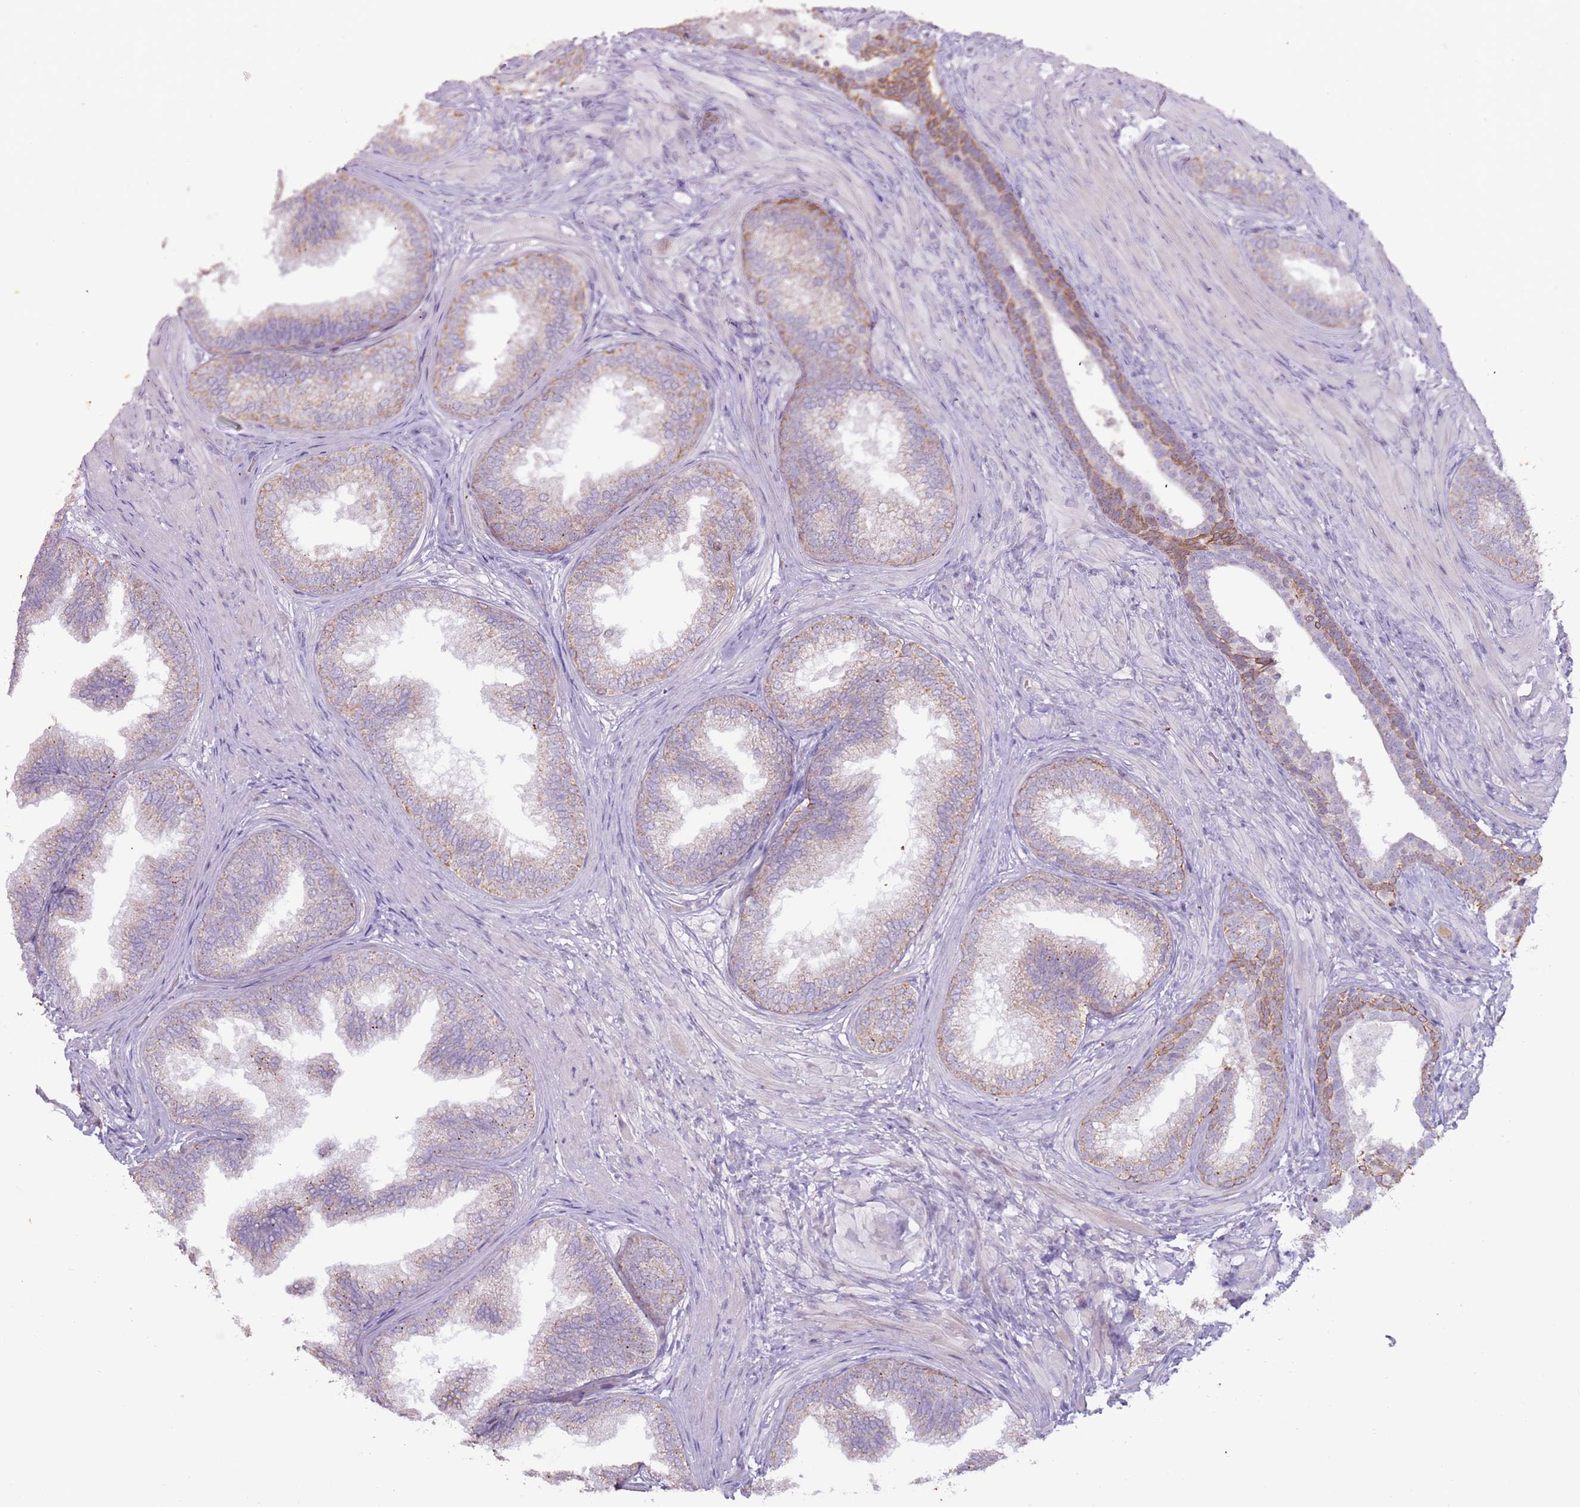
{"staining": {"intensity": "moderate", "quantity": "<25%", "location": "cytoplasmic/membranous"}, "tissue": "prostate", "cell_type": "Glandular cells", "image_type": "normal", "snomed": [{"axis": "morphology", "description": "Normal tissue, NOS"}, {"axis": "topography", "description": "Prostate"}], "caption": "This photomicrograph demonstrates IHC staining of unremarkable prostate, with low moderate cytoplasmic/membranous positivity in about <25% of glandular cells.", "gene": "SYS1", "patient": {"sex": "male", "age": 76}}